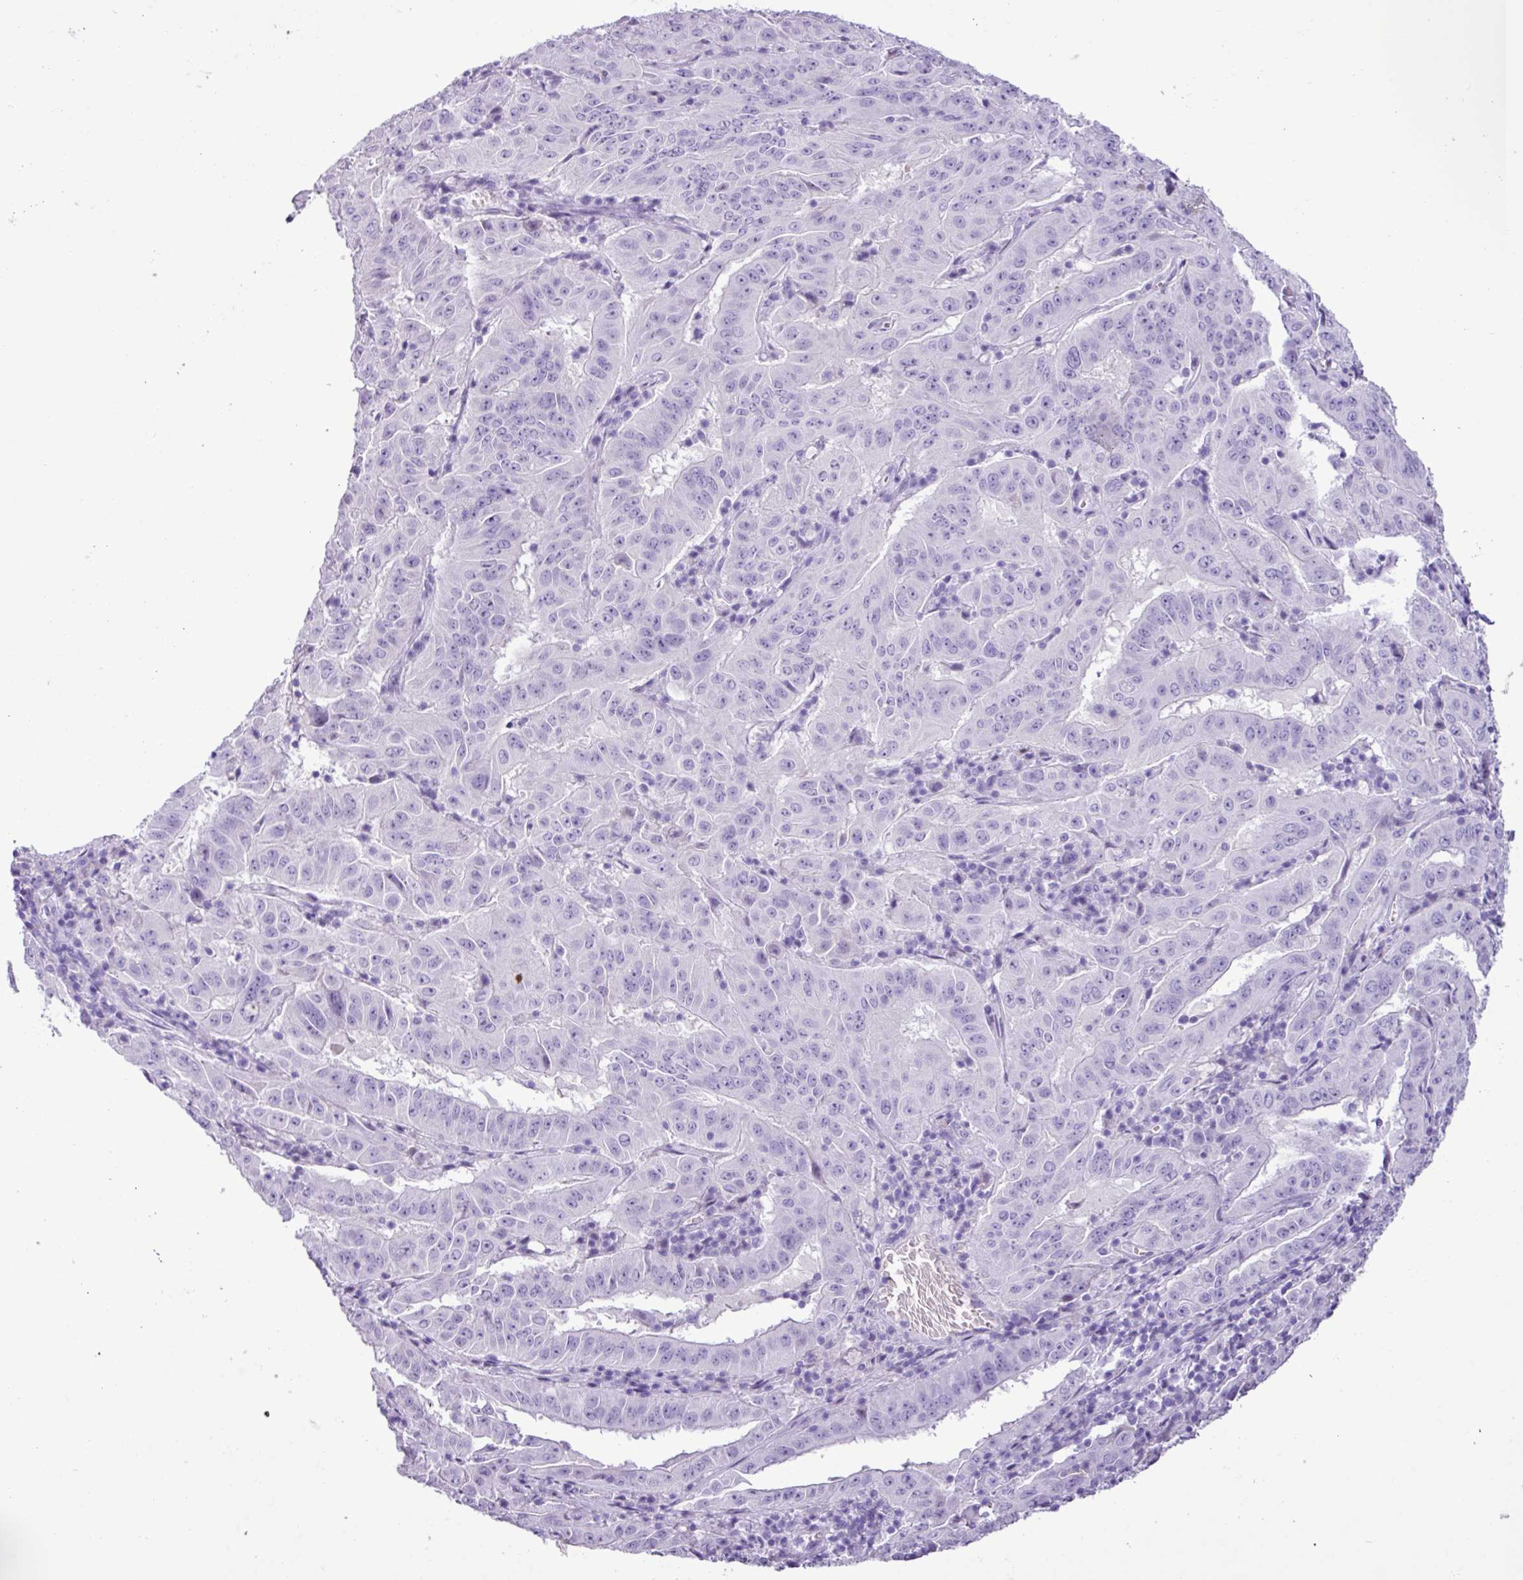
{"staining": {"intensity": "negative", "quantity": "none", "location": "none"}, "tissue": "pancreatic cancer", "cell_type": "Tumor cells", "image_type": "cancer", "snomed": [{"axis": "morphology", "description": "Adenocarcinoma, NOS"}, {"axis": "topography", "description": "Pancreas"}], "caption": "The histopathology image displays no significant staining in tumor cells of pancreatic cancer. The staining was performed using DAB to visualize the protein expression in brown, while the nuclei were stained in blue with hematoxylin (Magnification: 20x).", "gene": "ZSCAN5A", "patient": {"sex": "male", "age": 63}}